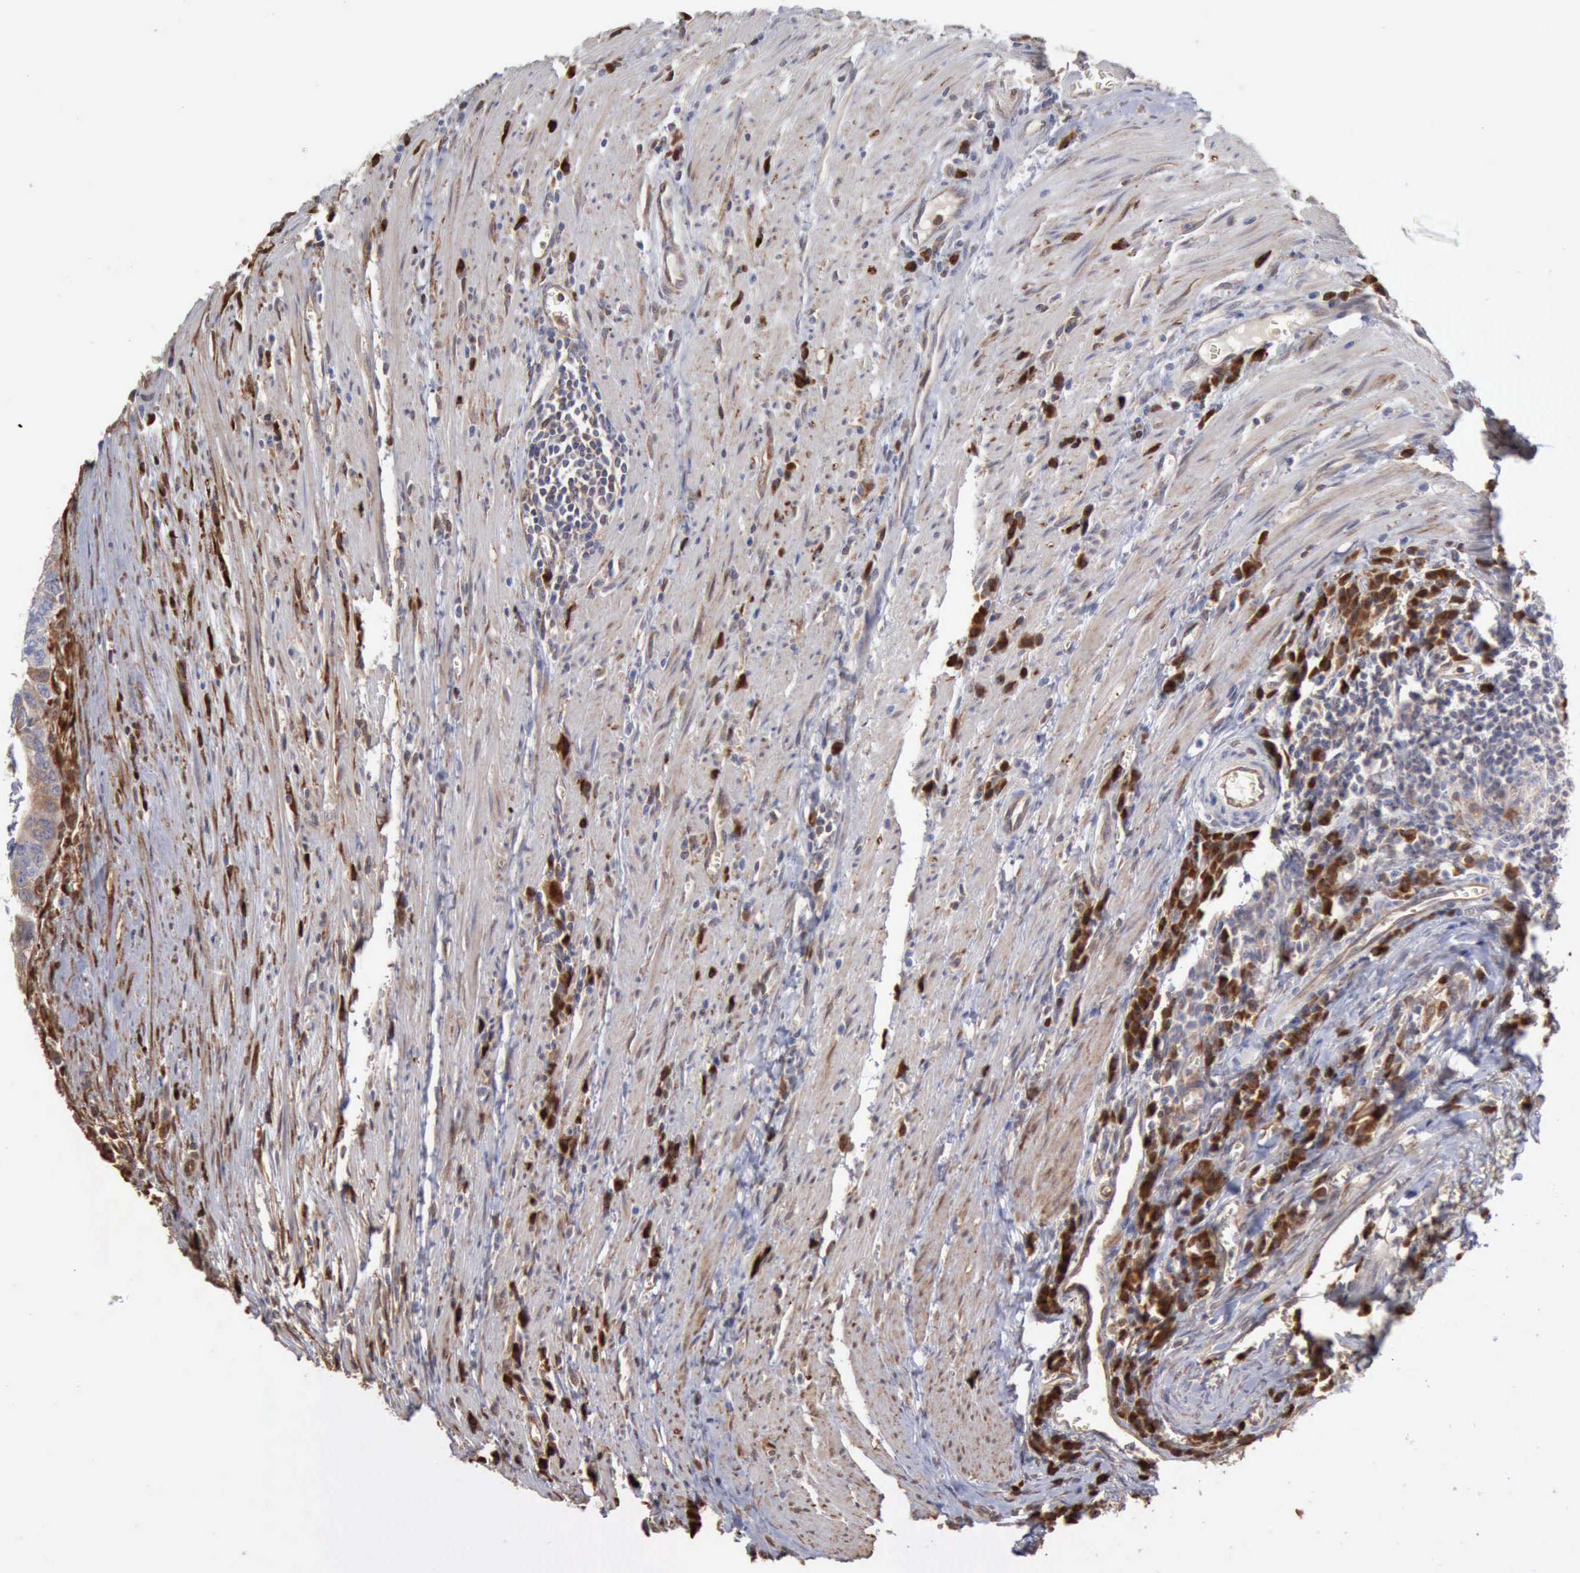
{"staining": {"intensity": "strong", "quantity": ">75%", "location": "cytoplasmic/membranous"}, "tissue": "colorectal cancer", "cell_type": "Tumor cells", "image_type": "cancer", "snomed": [{"axis": "morphology", "description": "Adenocarcinoma, NOS"}, {"axis": "topography", "description": "Colon"}], "caption": "Strong cytoplasmic/membranous protein staining is appreciated in approximately >75% of tumor cells in adenocarcinoma (colorectal).", "gene": "APOL2", "patient": {"sex": "male", "age": 72}}